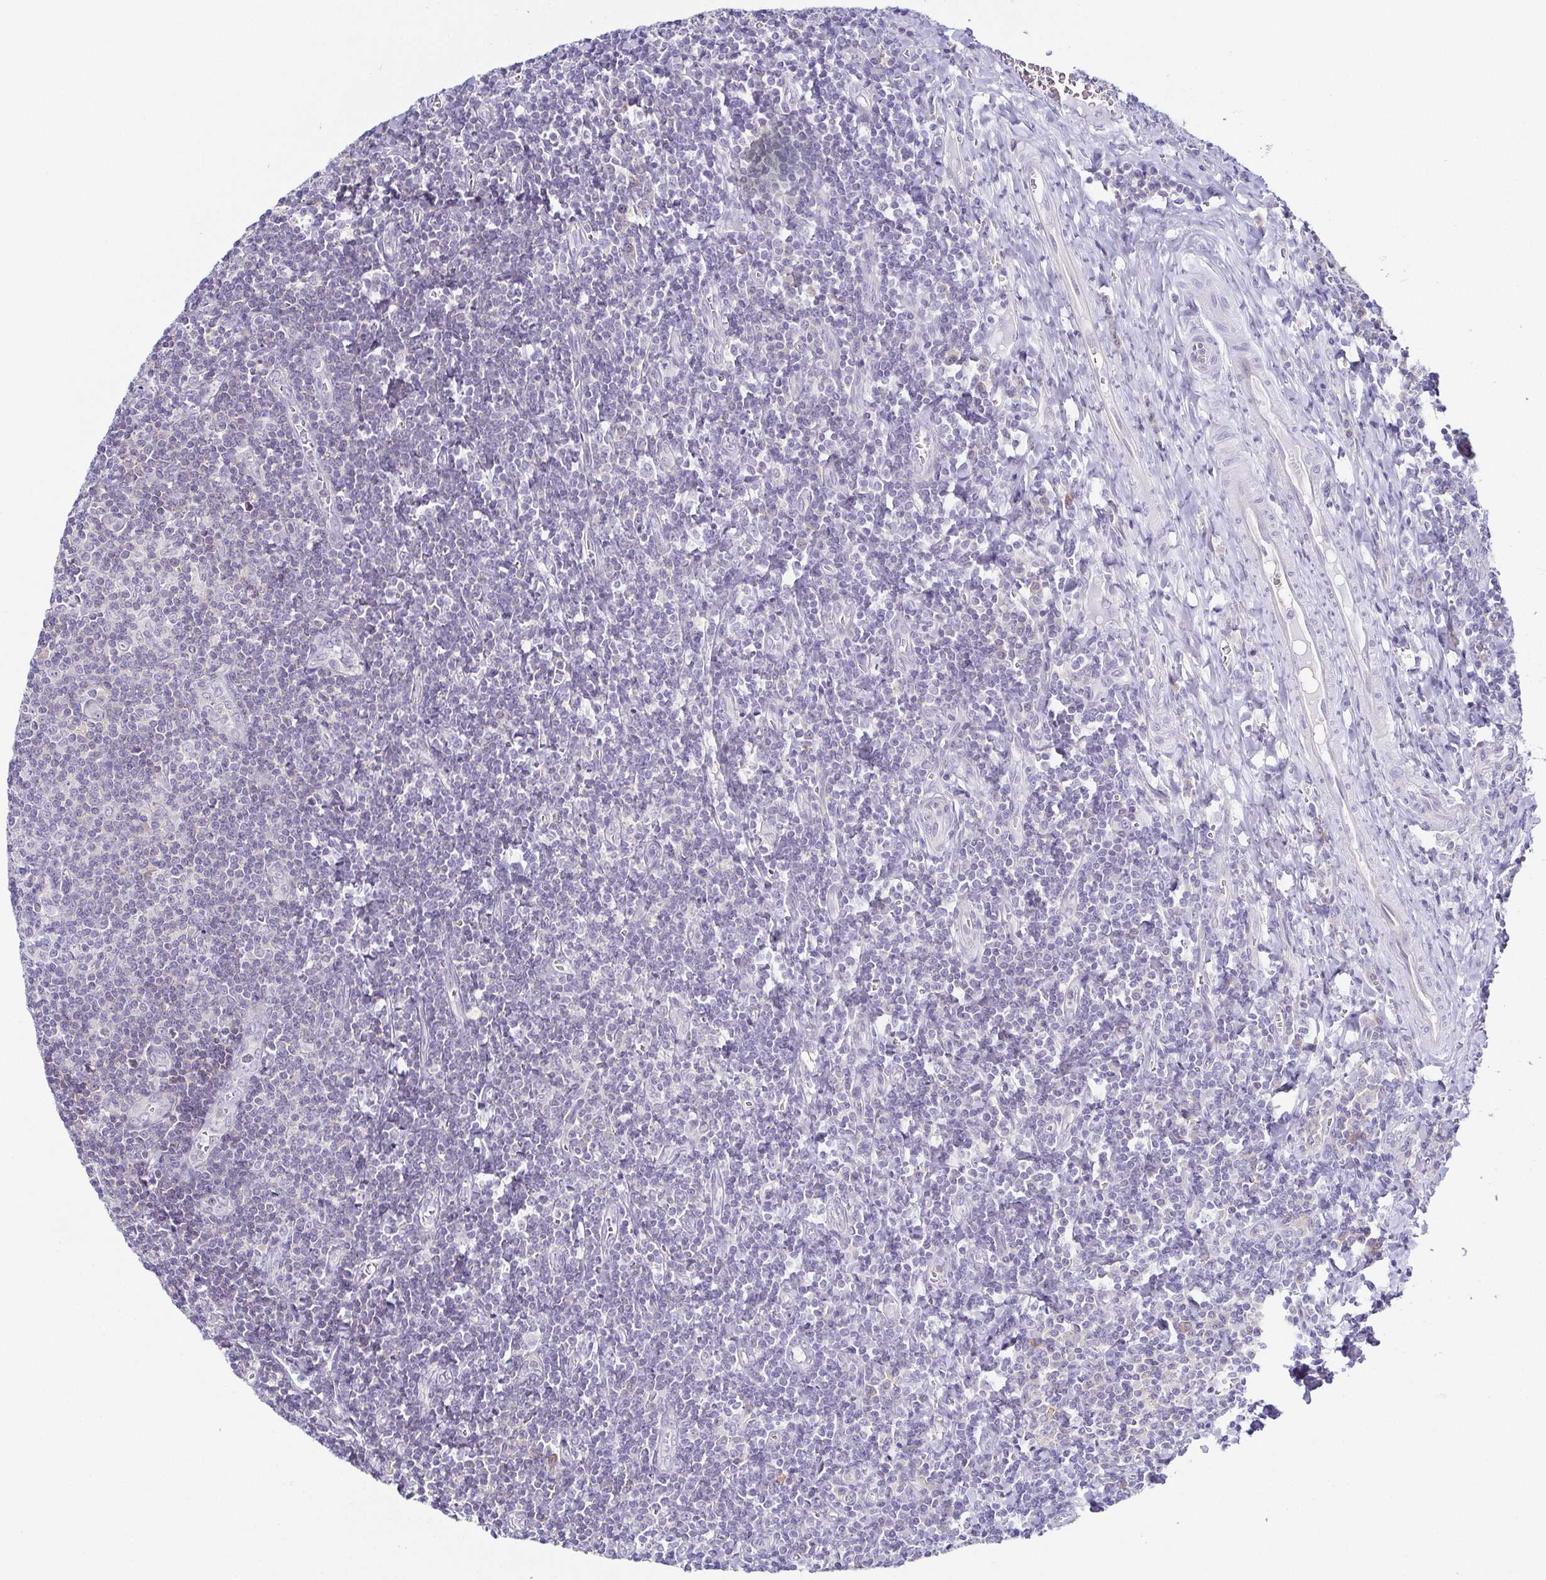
{"staining": {"intensity": "negative", "quantity": "none", "location": "none"}, "tissue": "tonsil", "cell_type": "Germinal center cells", "image_type": "normal", "snomed": [{"axis": "morphology", "description": "Normal tissue, NOS"}, {"axis": "morphology", "description": "Inflammation, NOS"}, {"axis": "topography", "description": "Tonsil"}], "caption": "Germinal center cells are negative for brown protein staining in unremarkable tonsil. (DAB immunohistochemistry (IHC) with hematoxylin counter stain).", "gene": "FAM162B", "patient": {"sex": "female", "age": 31}}